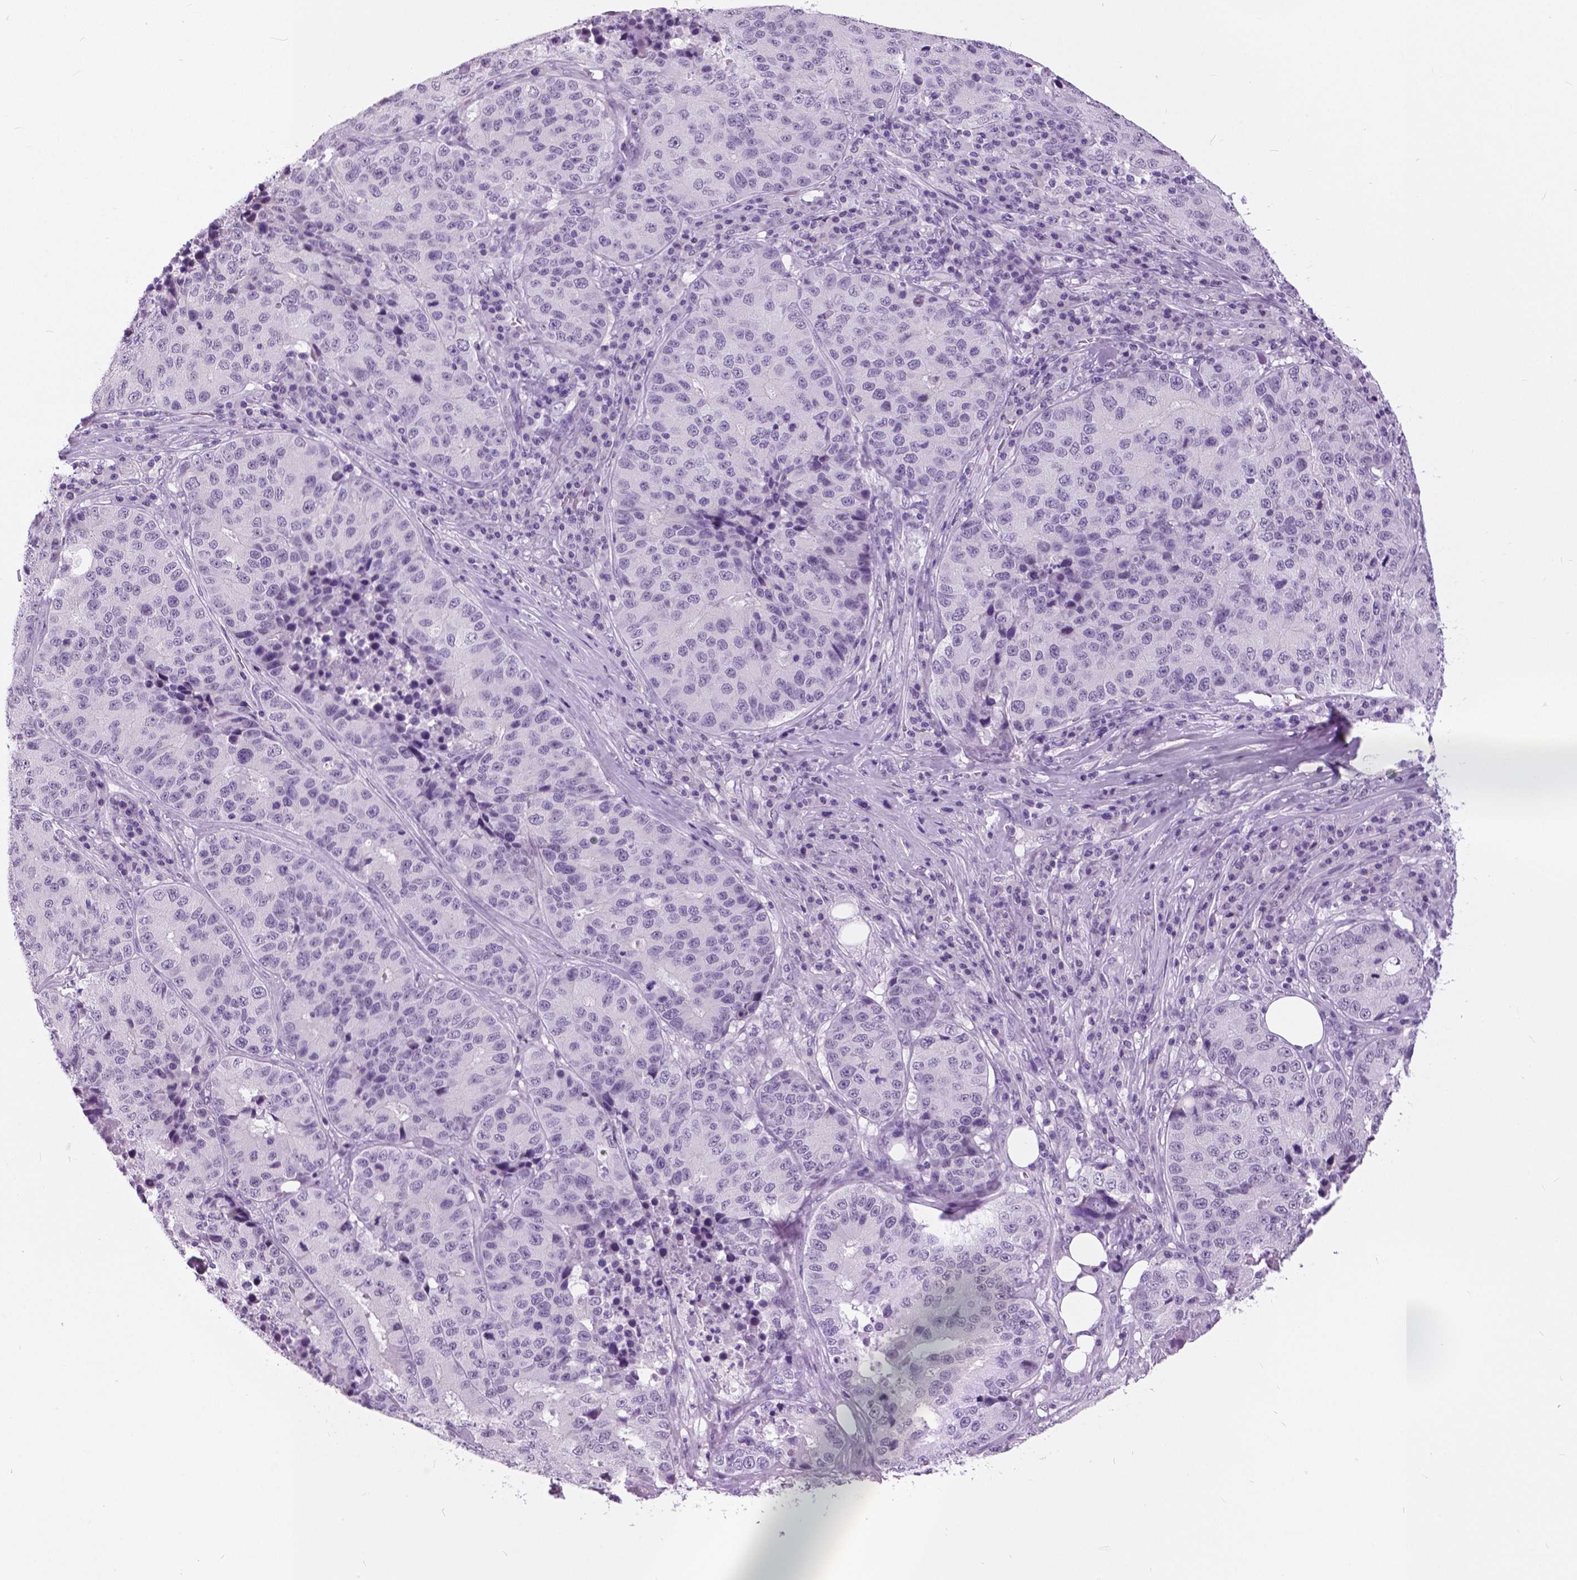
{"staining": {"intensity": "negative", "quantity": "none", "location": "none"}, "tissue": "stomach cancer", "cell_type": "Tumor cells", "image_type": "cancer", "snomed": [{"axis": "morphology", "description": "Adenocarcinoma, NOS"}, {"axis": "topography", "description": "Stomach"}], "caption": "This is a photomicrograph of immunohistochemistry (IHC) staining of stomach adenocarcinoma, which shows no staining in tumor cells.", "gene": "MYOM1", "patient": {"sex": "male", "age": 71}}